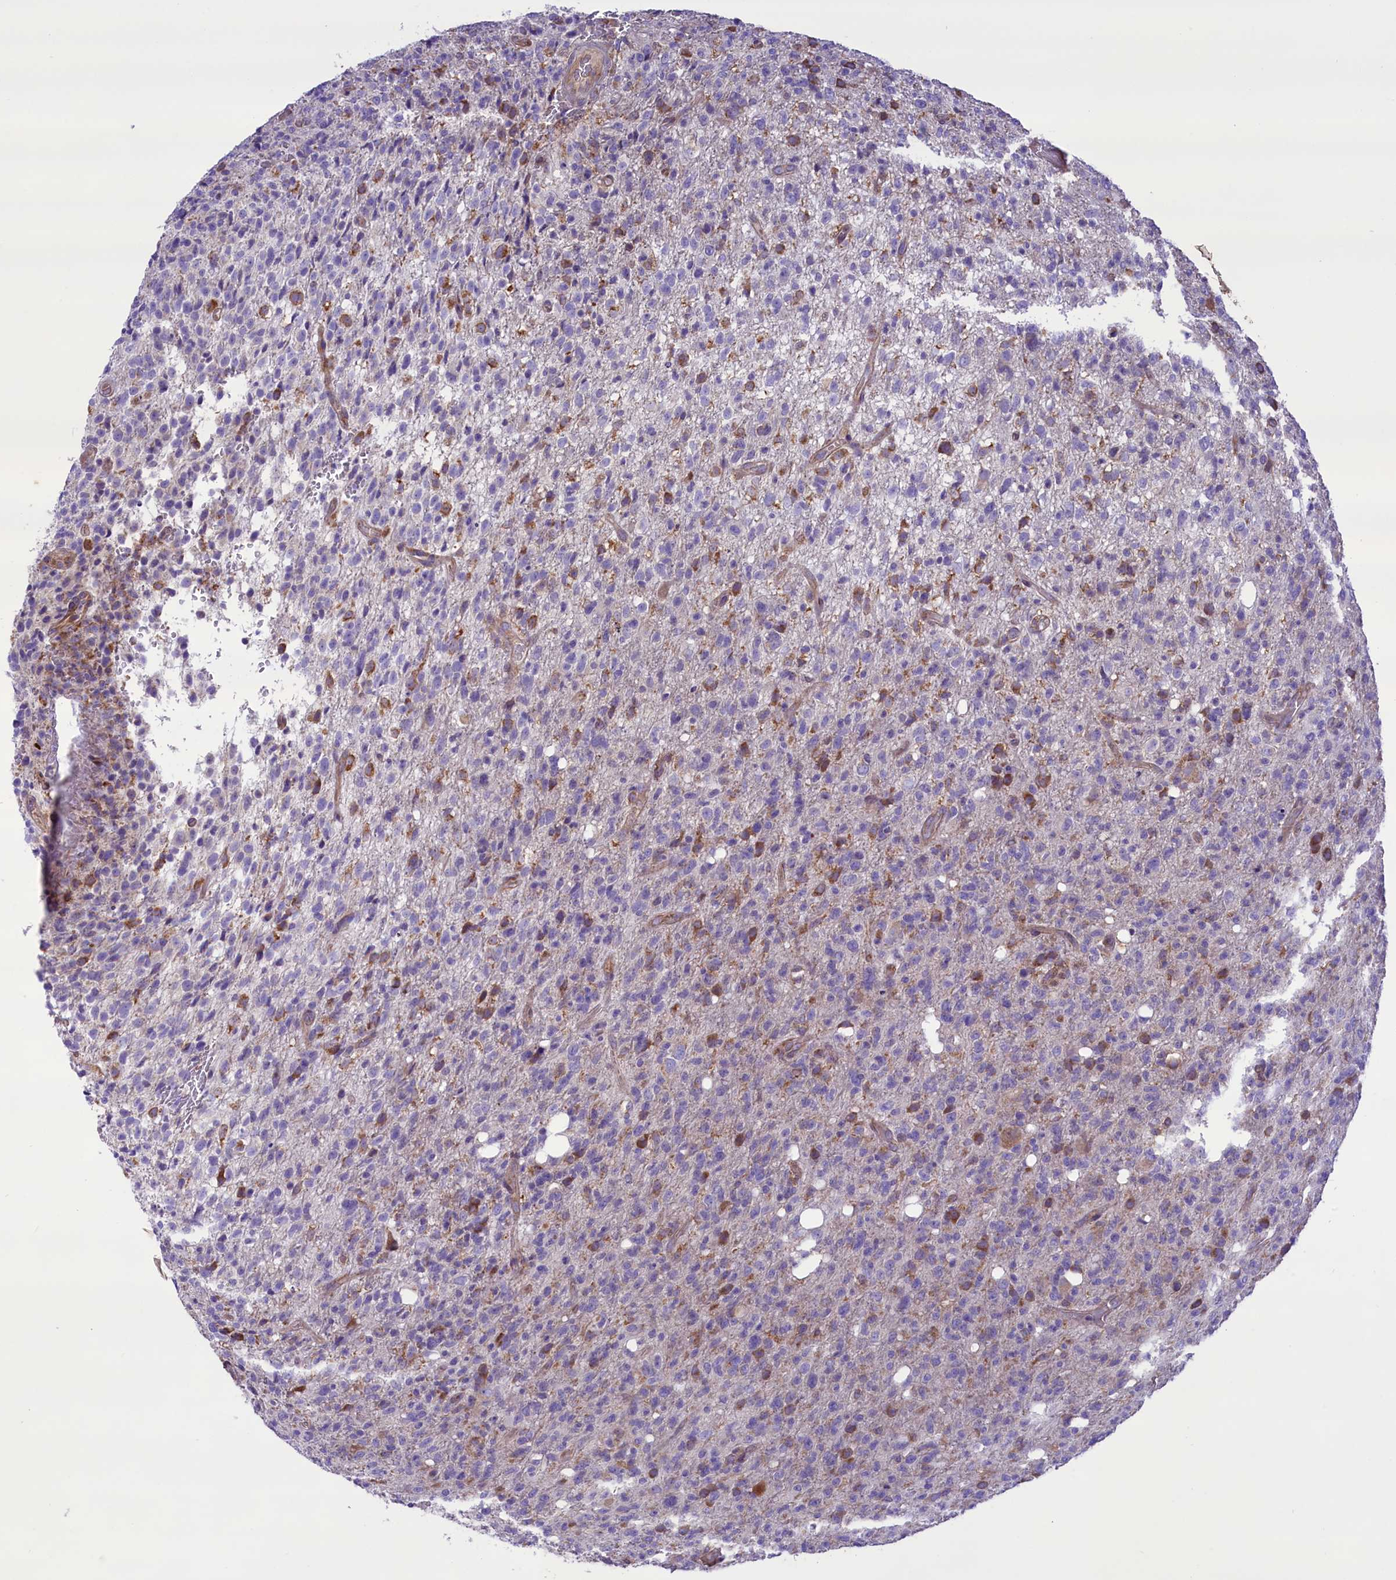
{"staining": {"intensity": "negative", "quantity": "none", "location": "none"}, "tissue": "glioma", "cell_type": "Tumor cells", "image_type": "cancer", "snomed": [{"axis": "morphology", "description": "Glioma, malignant, High grade"}, {"axis": "topography", "description": "Brain"}], "caption": "High power microscopy photomicrograph of an immunohistochemistry (IHC) image of malignant high-grade glioma, revealing no significant positivity in tumor cells.", "gene": "PTPRU", "patient": {"sex": "female", "age": 57}}